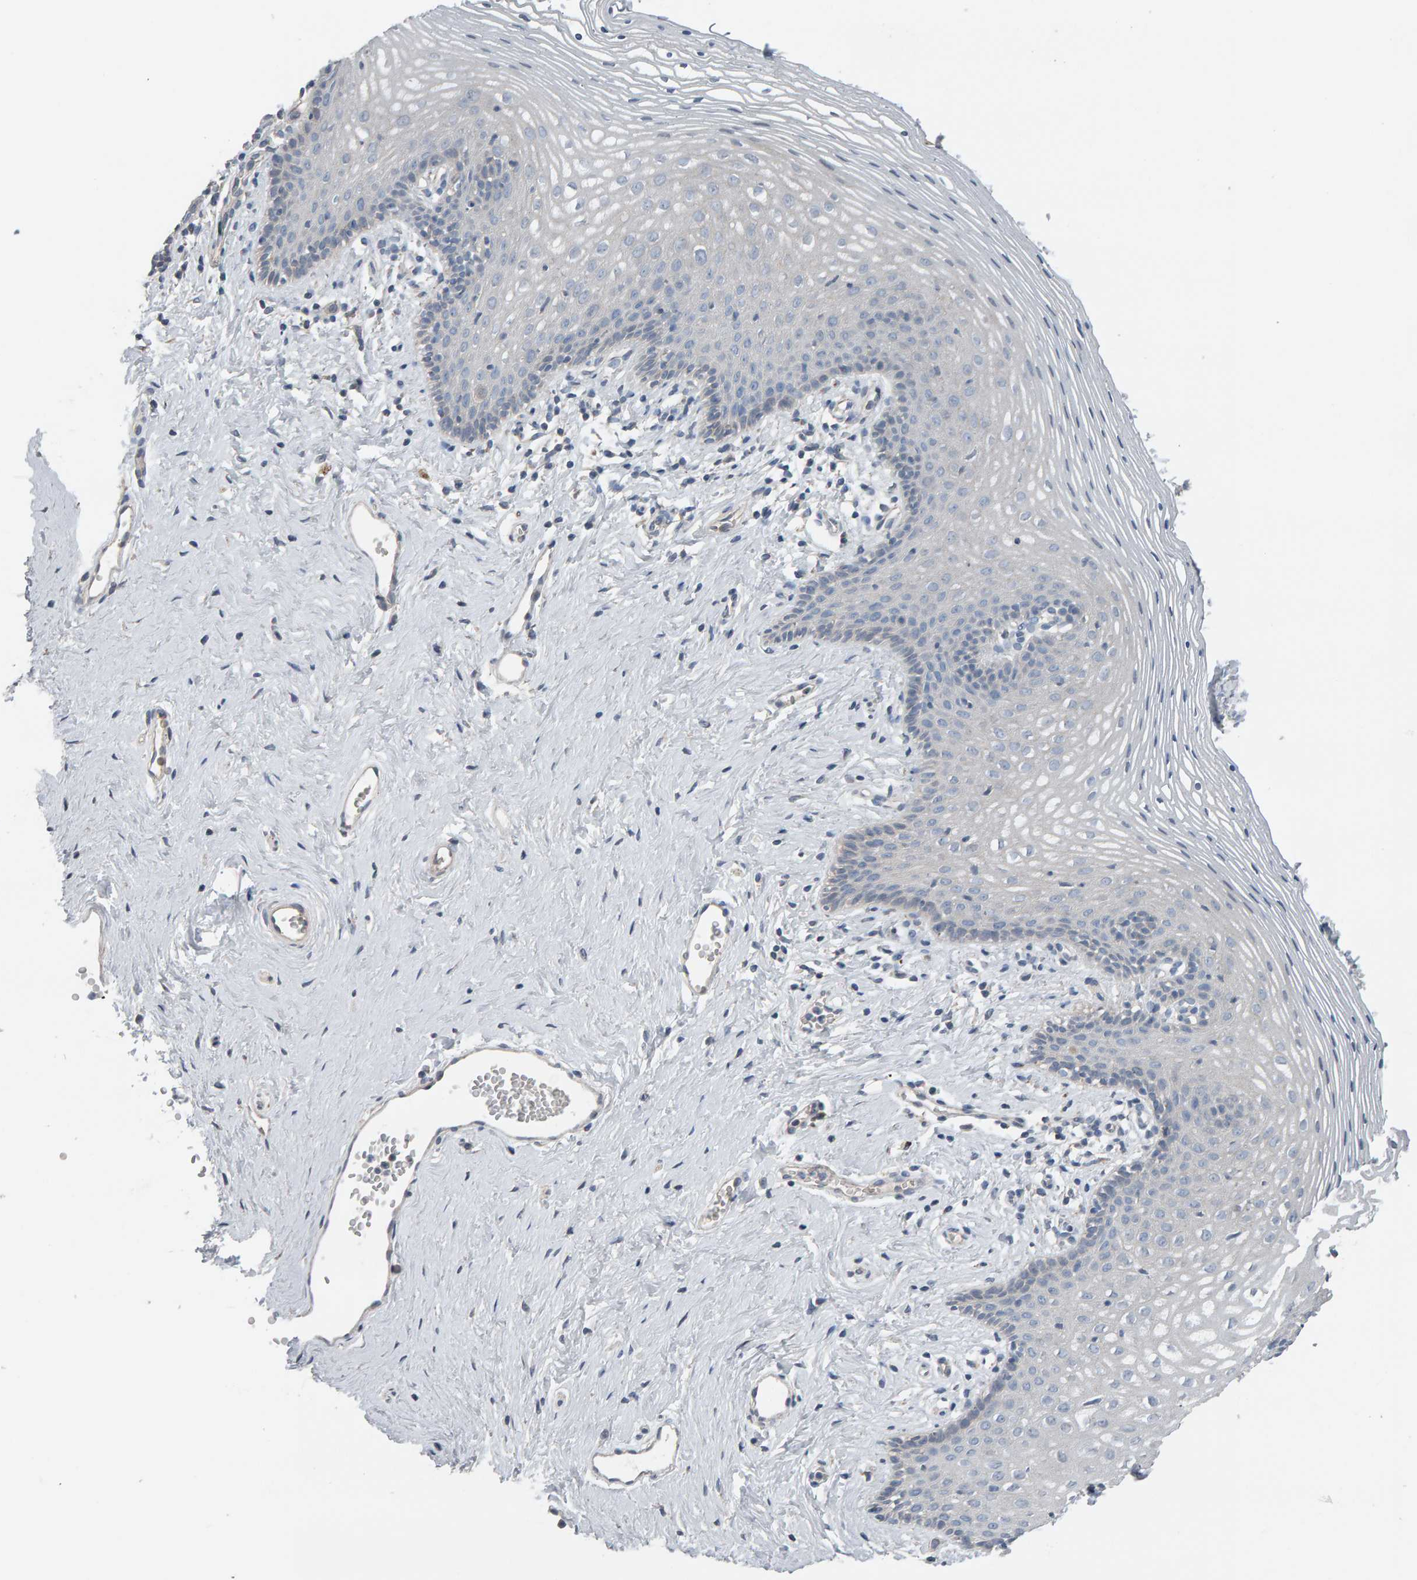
{"staining": {"intensity": "negative", "quantity": "none", "location": "none"}, "tissue": "vagina", "cell_type": "Squamous epithelial cells", "image_type": "normal", "snomed": [{"axis": "morphology", "description": "Normal tissue, NOS"}, {"axis": "topography", "description": "Vagina"}], "caption": "Histopathology image shows no significant protein staining in squamous epithelial cells of benign vagina.", "gene": "IPPK", "patient": {"sex": "female", "age": 32}}